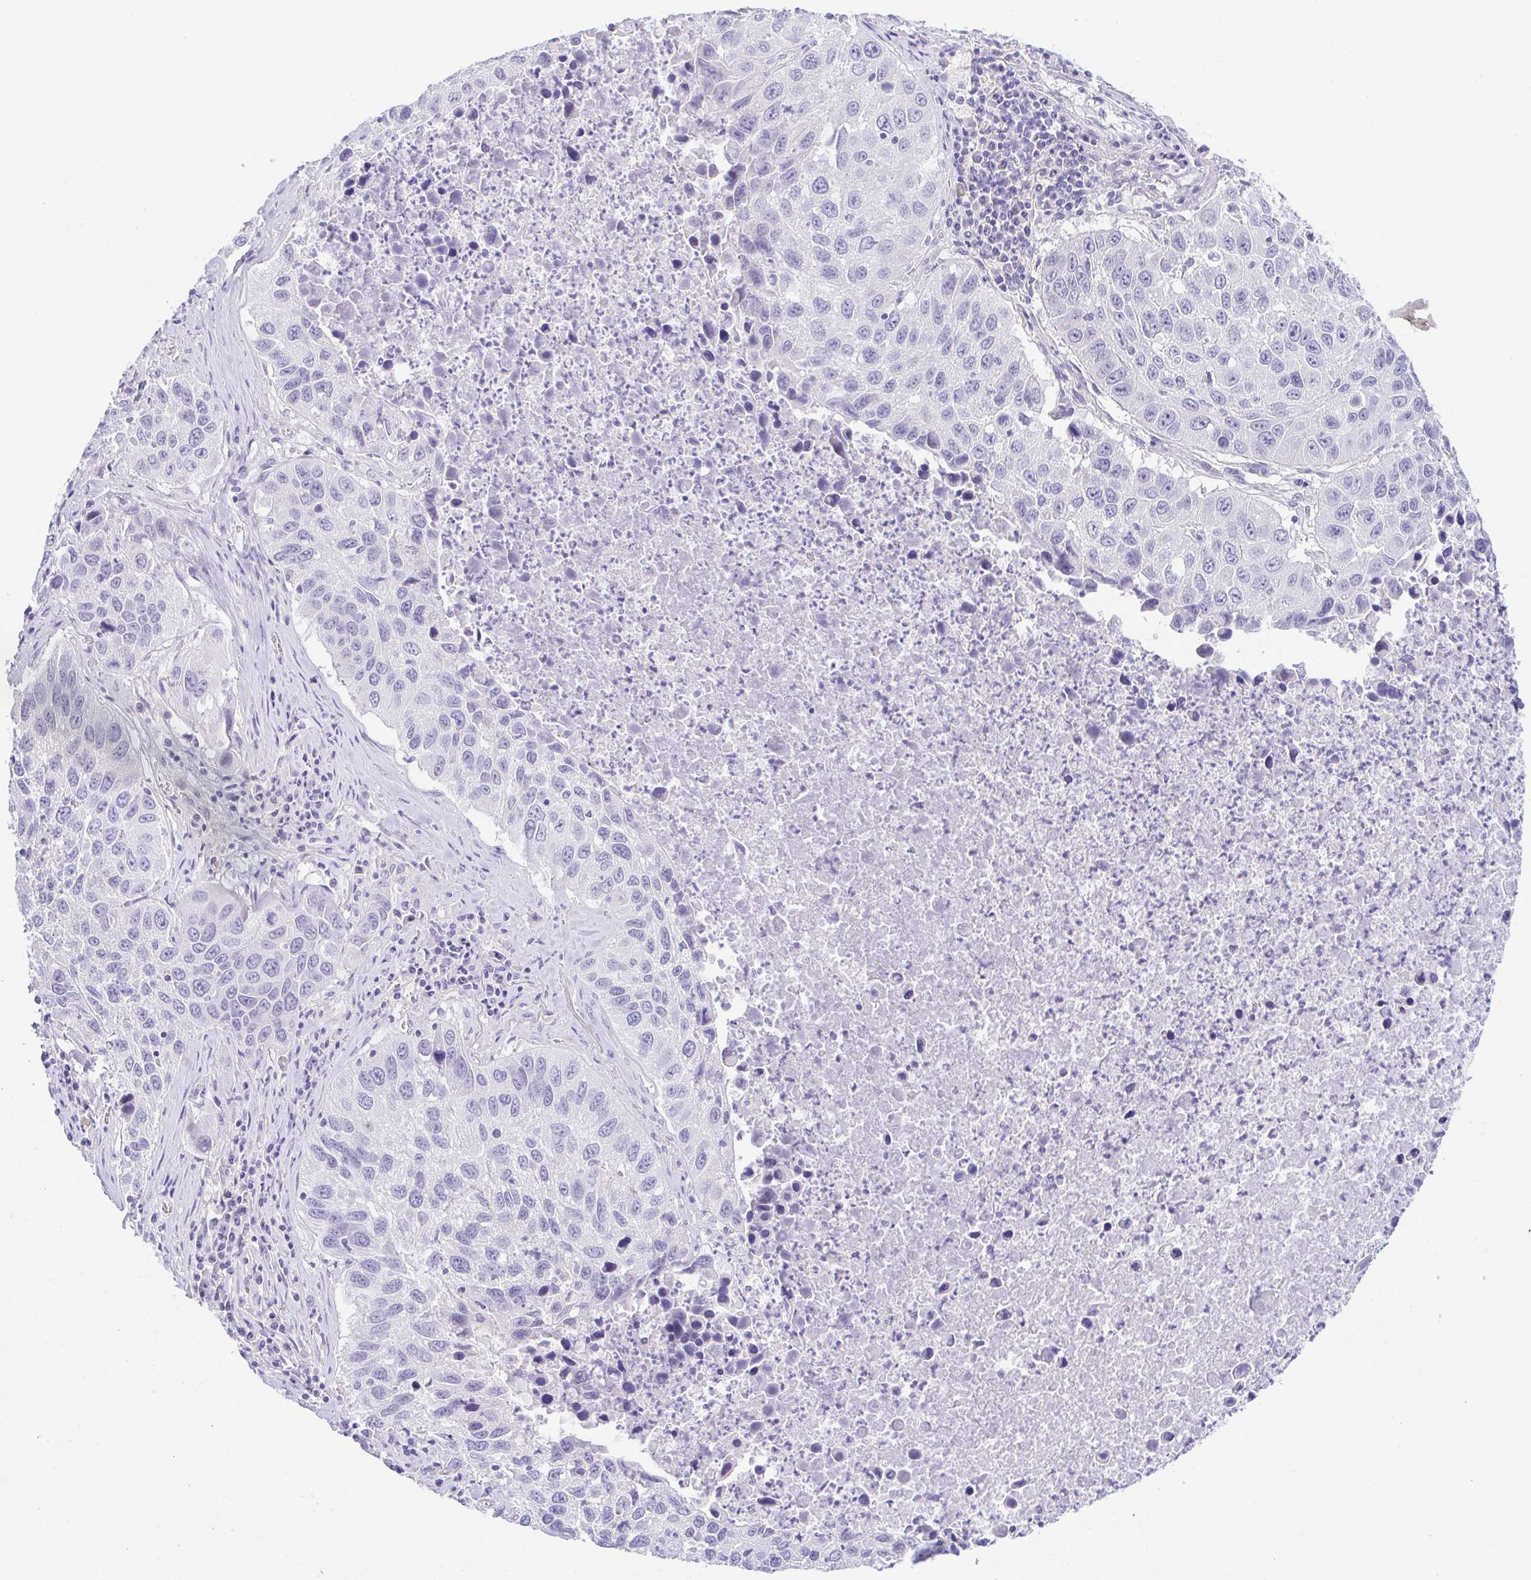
{"staining": {"intensity": "negative", "quantity": "none", "location": "none"}, "tissue": "lung cancer", "cell_type": "Tumor cells", "image_type": "cancer", "snomed": [{"axis": "morphology", "description": "Squamous cell carcinoma, NOS"}, {"axis": "topography", "description": "Lung"}], "caption": "Squamous cell carcinoma (lung) was stained to show a protein in brown. There is no significant expression in tumor cells. The staining is performed using DAB brown chromogen with nuclei counter-stained in using hematoxylin.", "gene": "KRTDAP", "patient": {"sex": "female", "age": 61}}